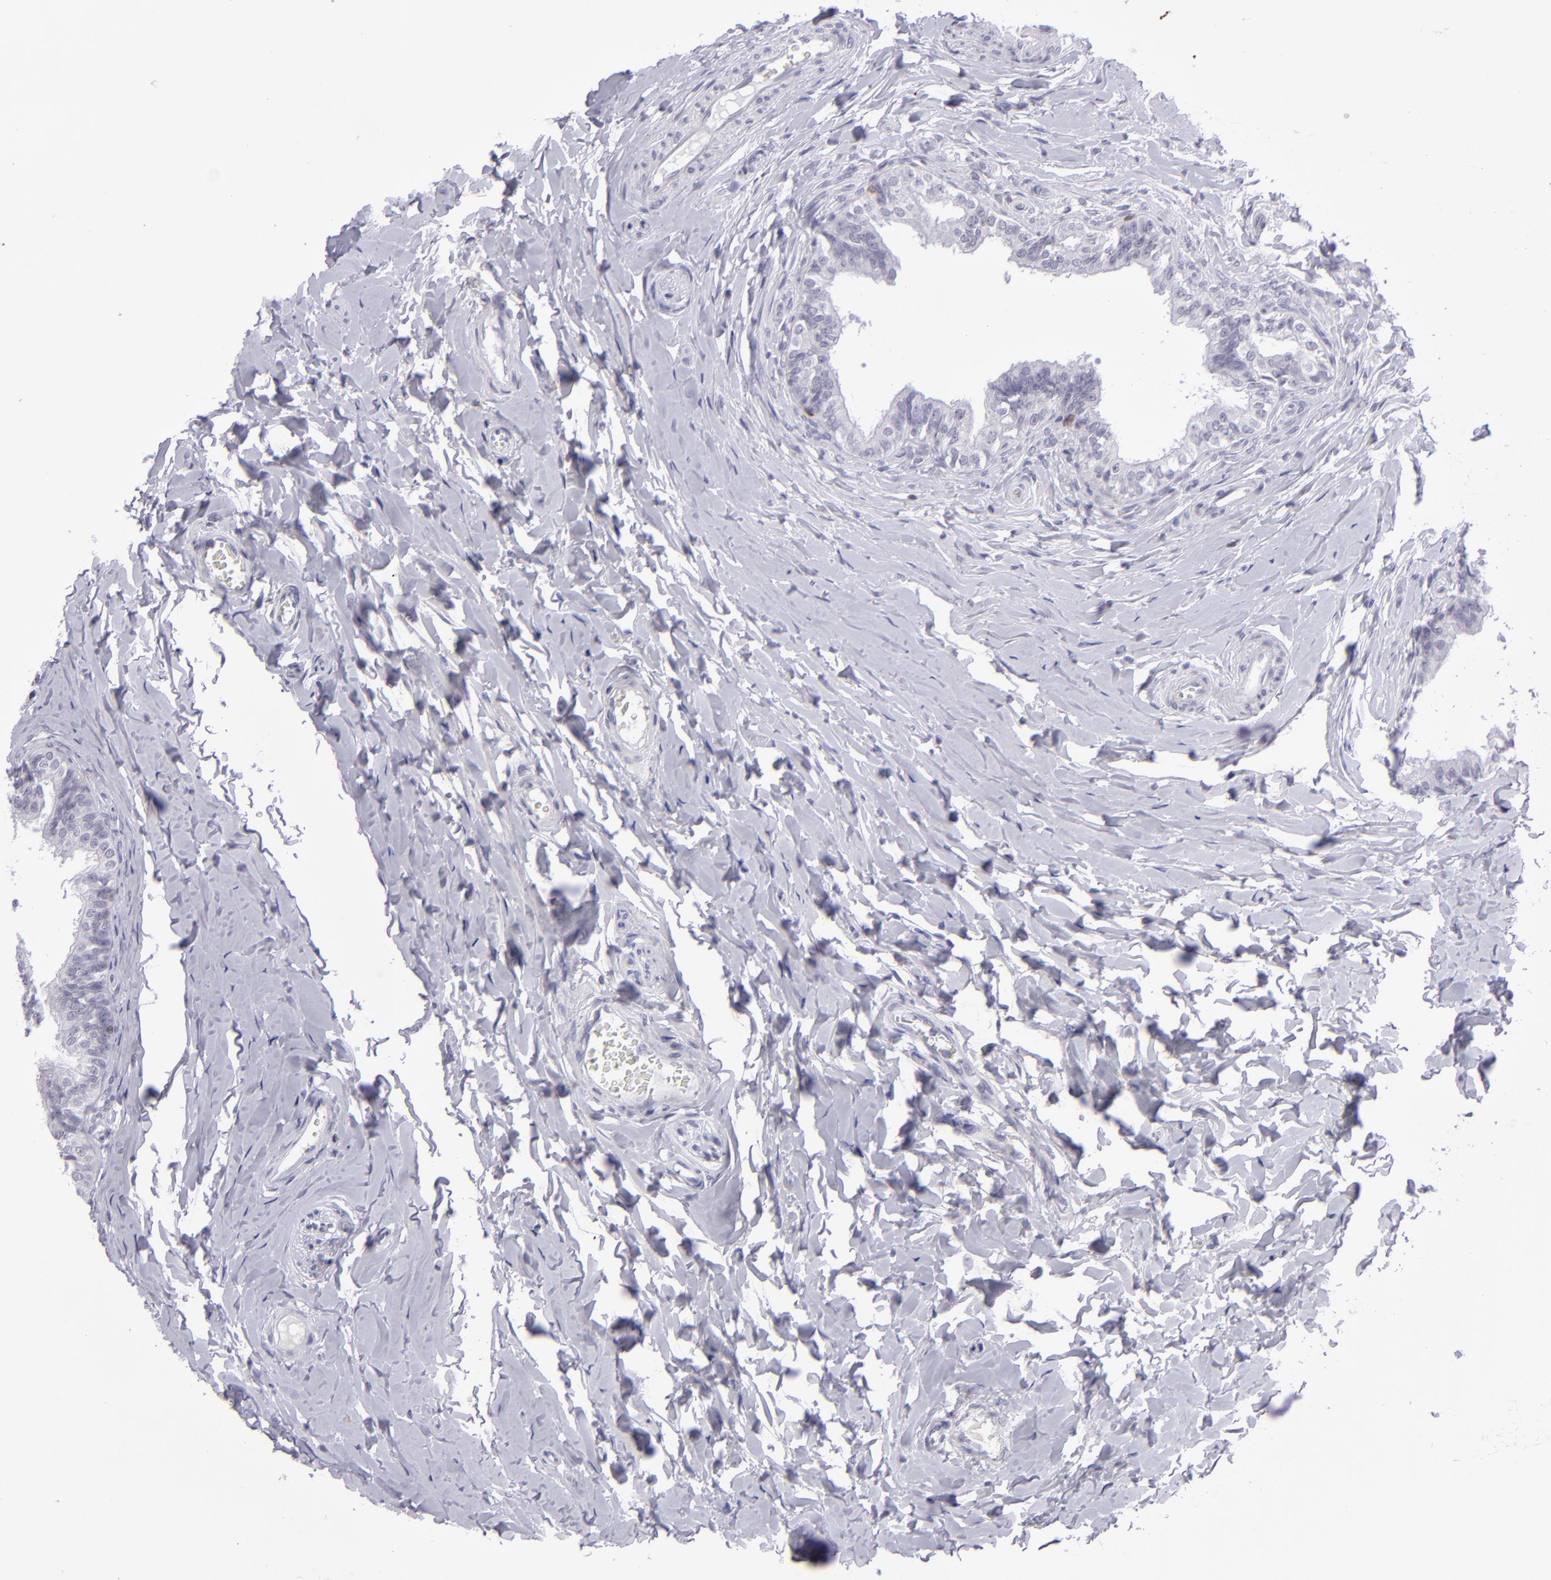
{"staining": {"intensity": "negative", "quantity": "none", "location": "none"}, "tissue": "epididymis", "cell_type": "Glandular cells", "image_type": "normal", "snomed": [{"axis": "morphology", "description": "Normal tissue, NOS"}, {"axis": "topography", "description": "Soft tissue"}, {"axis": "topography", "description": "Epididymis"}], "caption": "The immunohistochemistry (IHC) image has no significant expression in glandular cells of epididymis. The staining is performed using DAB (3,3'-diaminobenzidine) brown chromogen with nuclei counter-stained in using hematoxylin.", "gene": "CD48", "patient": {"sex": "male", "age": 26}}